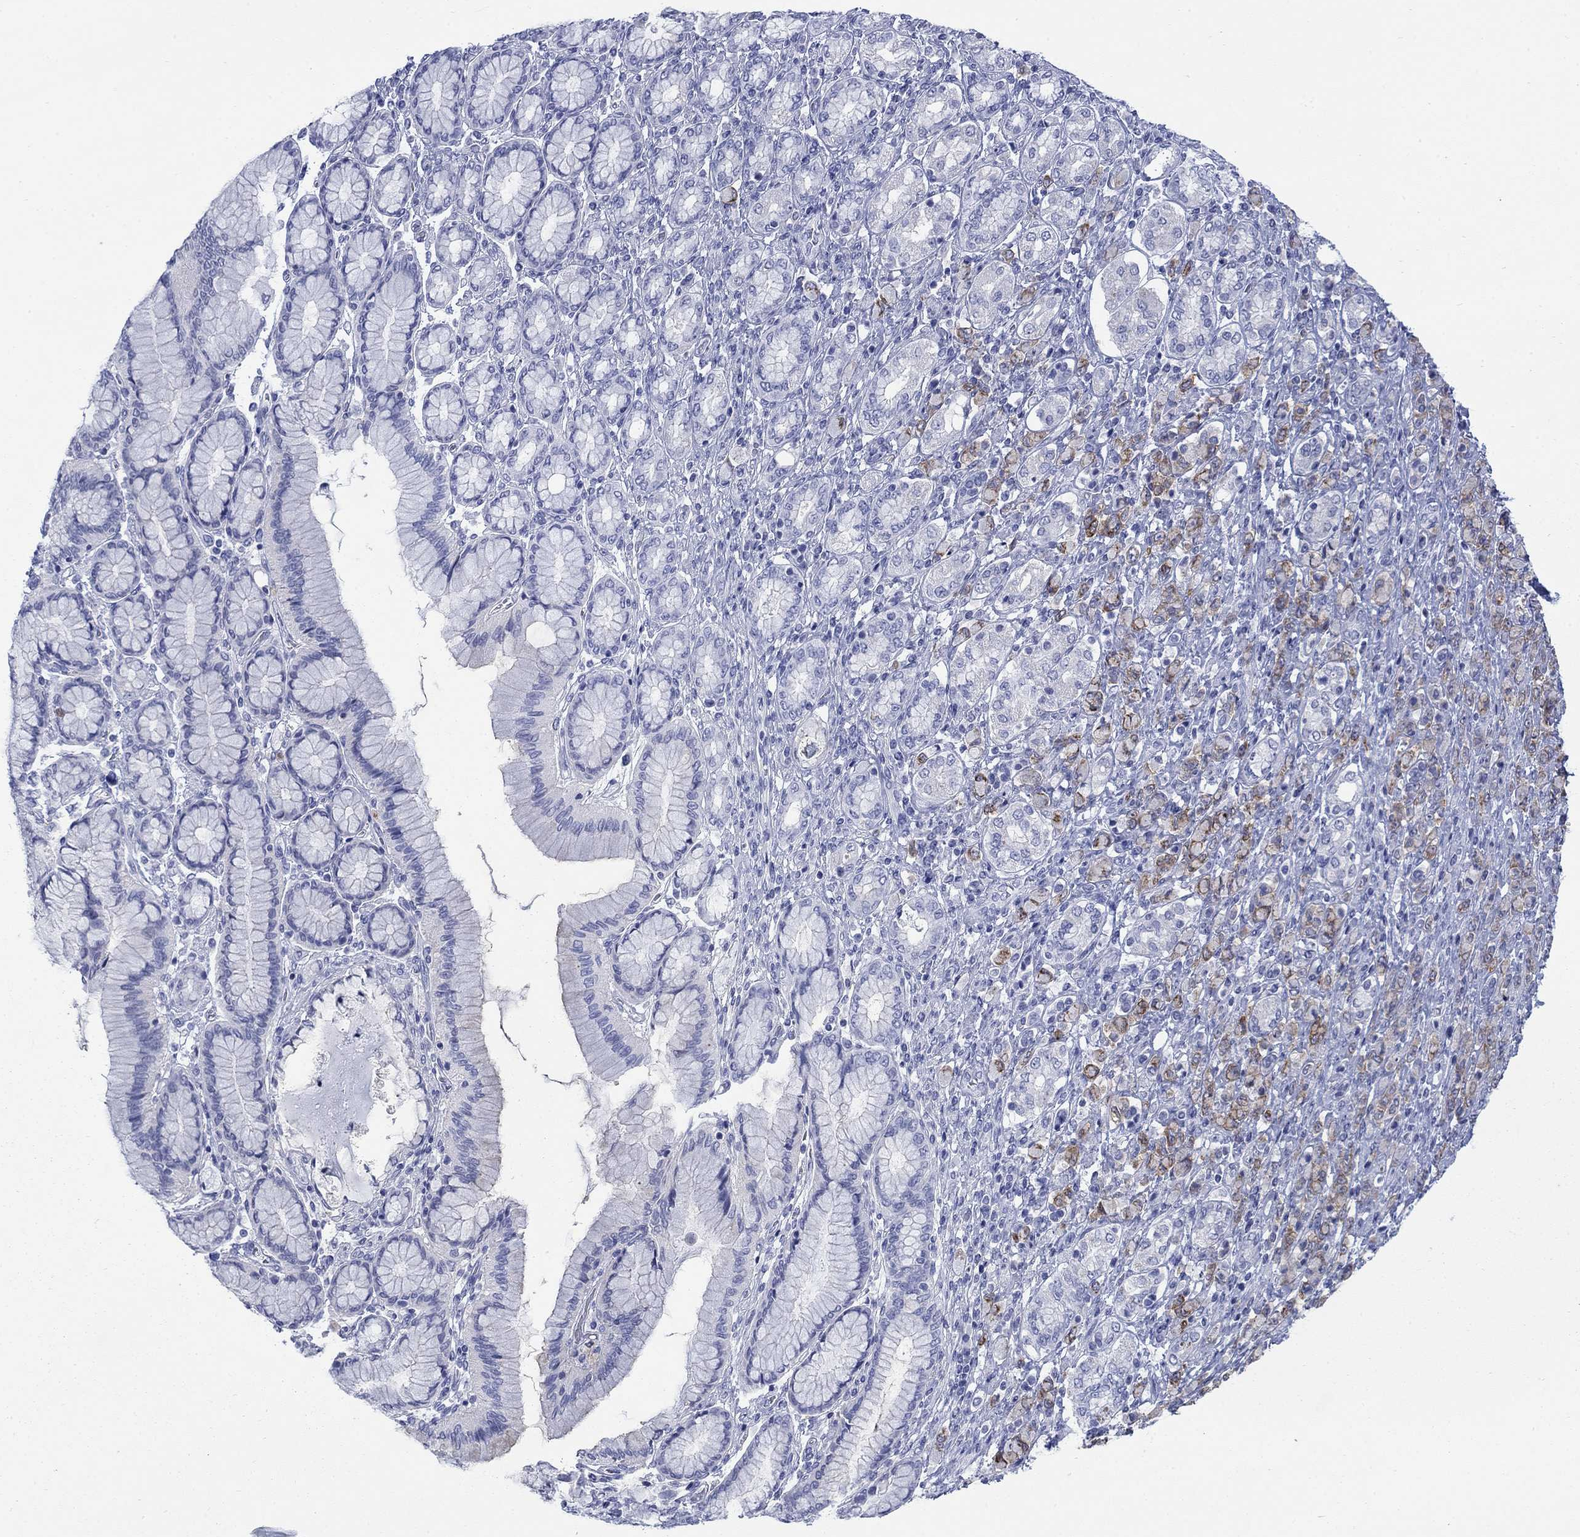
{"staining": {"intensity": "moderate", "quantity": "<25%", "location": "cytoplasmic/membranous"}, "tissue": "stomach cancer", "cell_type": "Tumor cells", "image_type": "cancer", "snomed": [{"axis": "morphology", "description": "Normal tissue, NOS"}, {"axis": "morphology", "description": "Adenocarcinoma, NOS"}, {"axis": "topography", "description": "Stomach"}], "caption": "Immunohistochemical staining of stomach adenocarcinoma shows low levels of moderate cytoplasmic/membranous expression in about <25% of tumor cells. Using DAB (3,3'-diaminobenzidine) (brown) and hematoxylin (blue) stains, captured at high magnification using brightfield microscopy.", "gene": "IGF2BP3", "patient": {"sex": "female", "age": 79}}